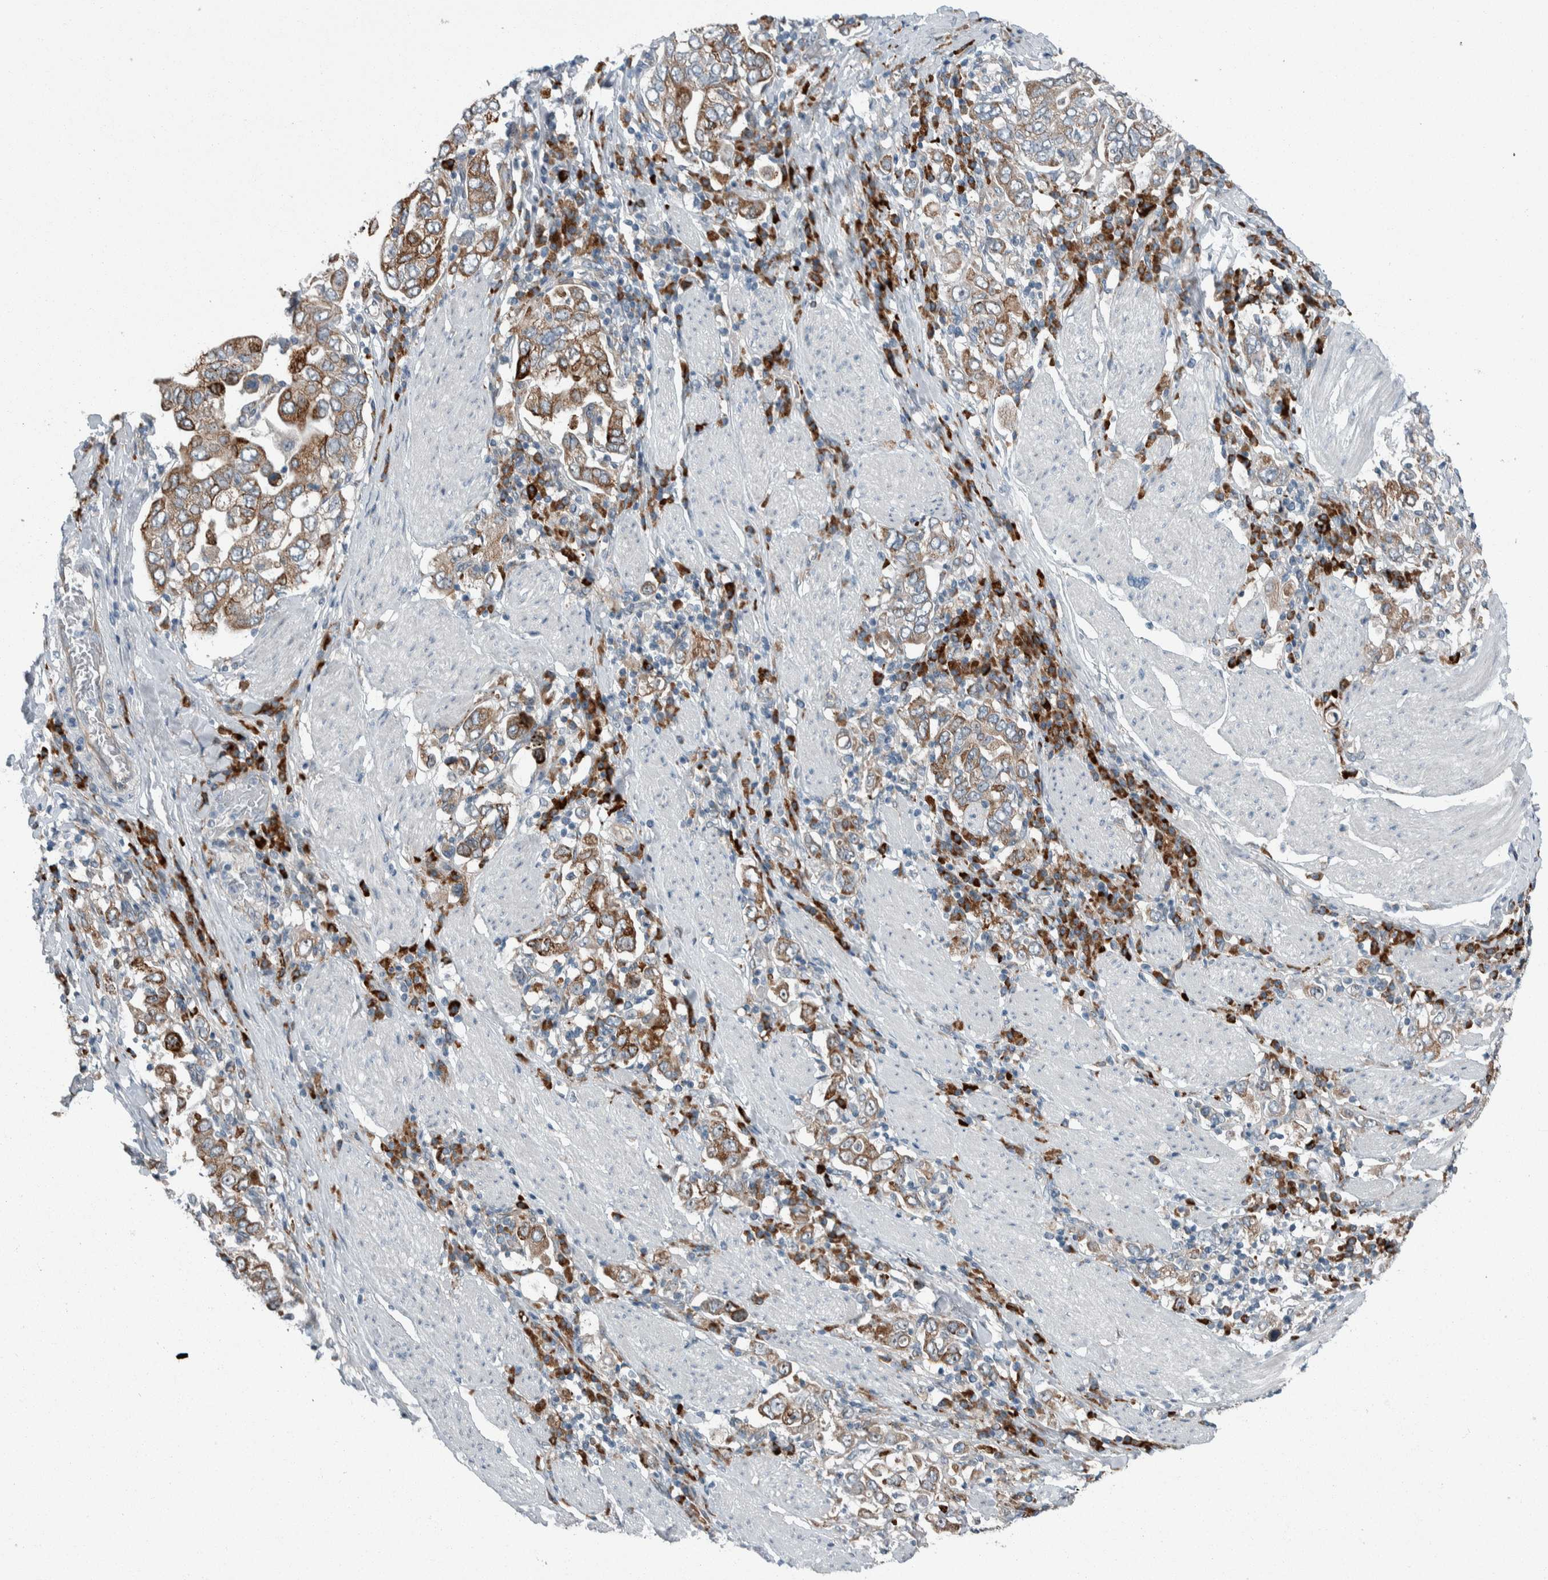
{"staining": {"intensity": "moderate", "quantity": ">75%", "location": "cytoplasmic/membranous"}, "tissue": "stomach cancer", "cell_type": "Tumor cells", "image_type": "cancer", "snomed": [{"axis": "morphology", "description": "Adenocarcinoma, NOS"}, {"axis": "topography", "description": "Stomach, upper"}], "caption": "Stomach cancer (adenocarcinoma) stained for a protein (brown) displays moderate cytoplasmic/membranous positive expression in approximately >75% of tumor cells.", "gene": "USP25", "patient": {"sex": "male", "age": 62}}